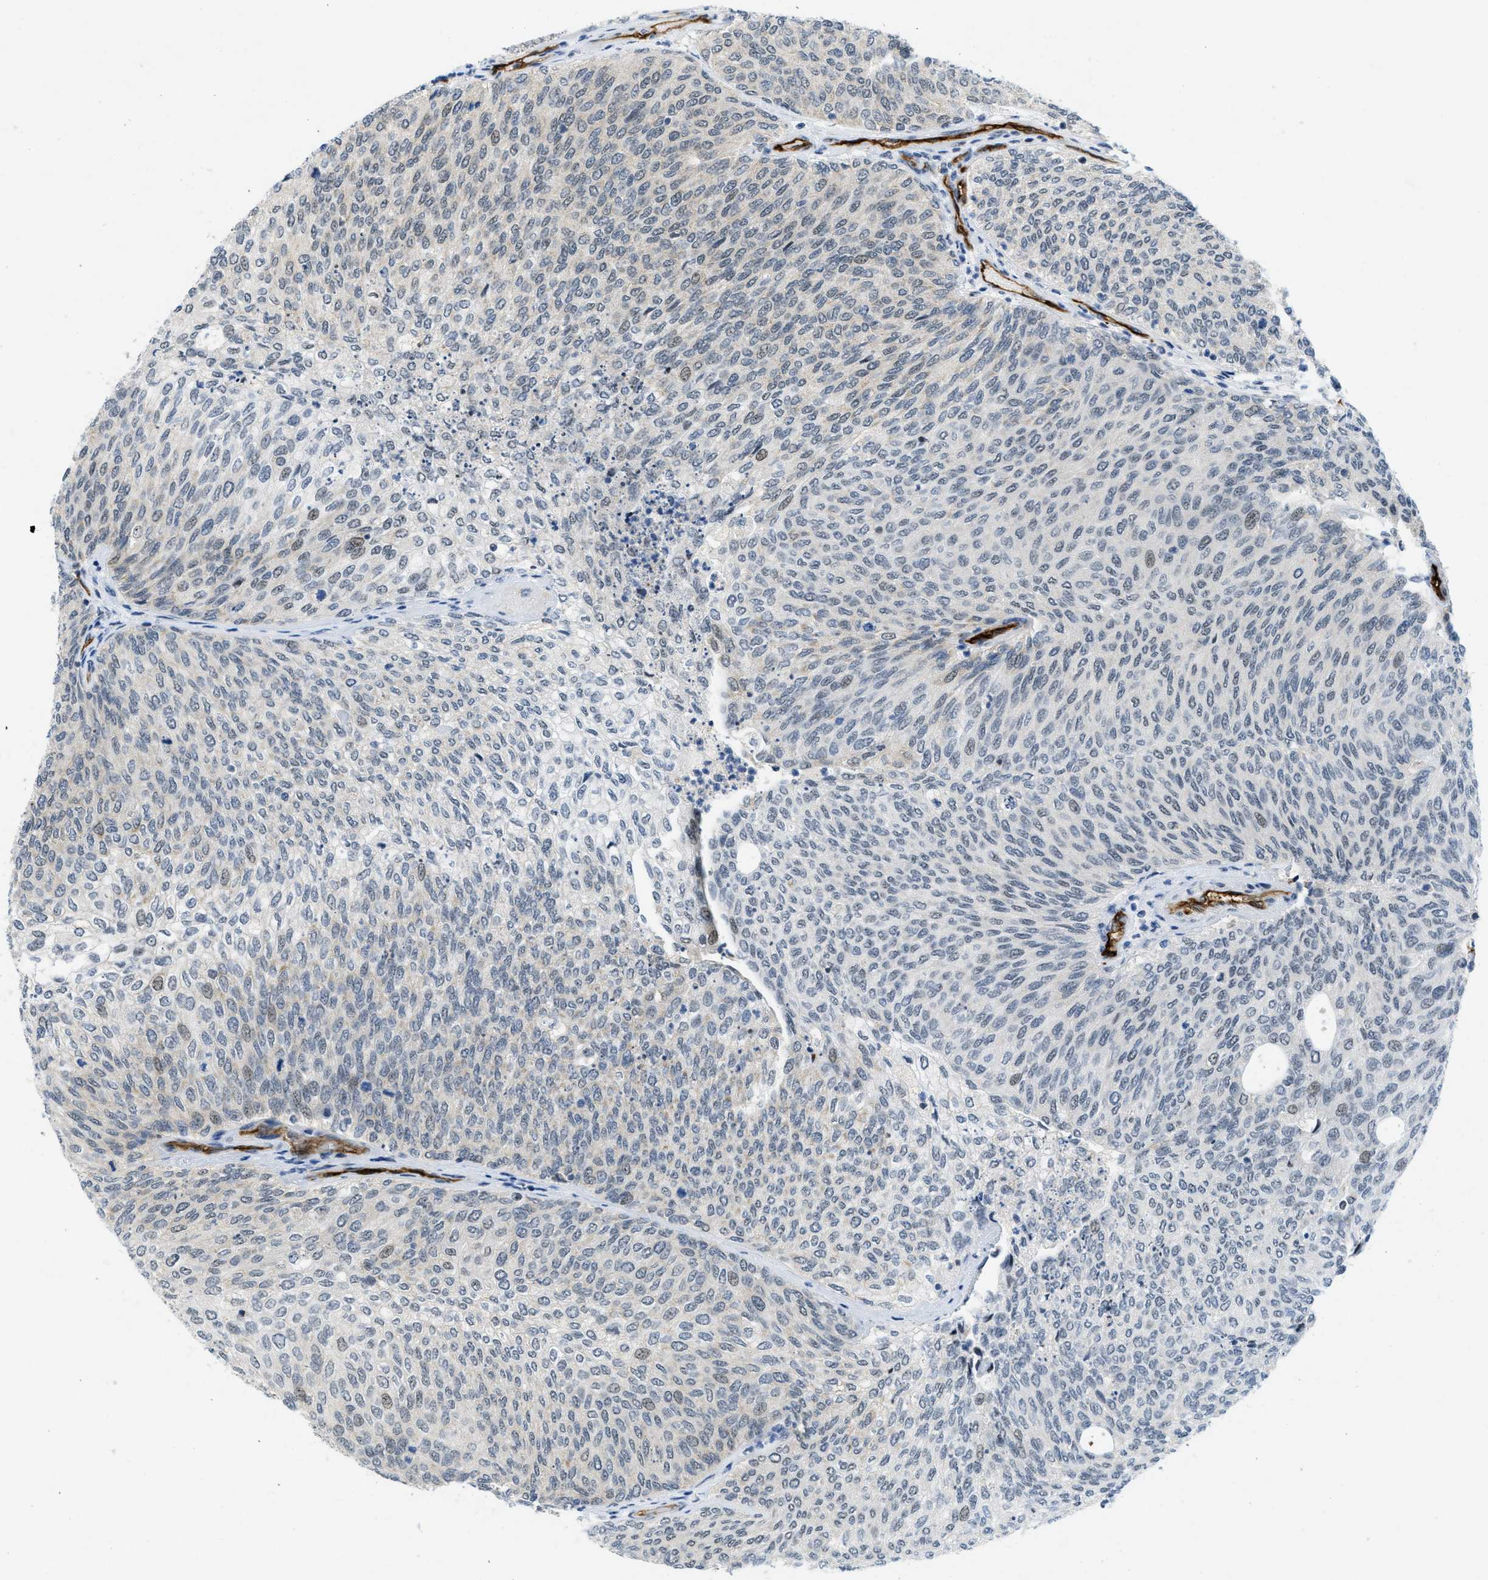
{"staining": {"intensity": "negative", "quantity": "none", "location": "none"}, "tissue": "urothelial cancer", "cell_type": "Tumor cells", "image_type": "cancer", "snomed": [{"axis": "morphology", "description": "Urothelial carcinoma, Low grade"}, {"axis": "topography", "description": "Urinary bladder"}], "caption": "This is a histopathology image of IHC staining of urothelial carcinoma (low-grade), which shows no expression in tumor cells.", "gene": "SLCO2A1", "patient": {"sex": "female", "age": 79}}